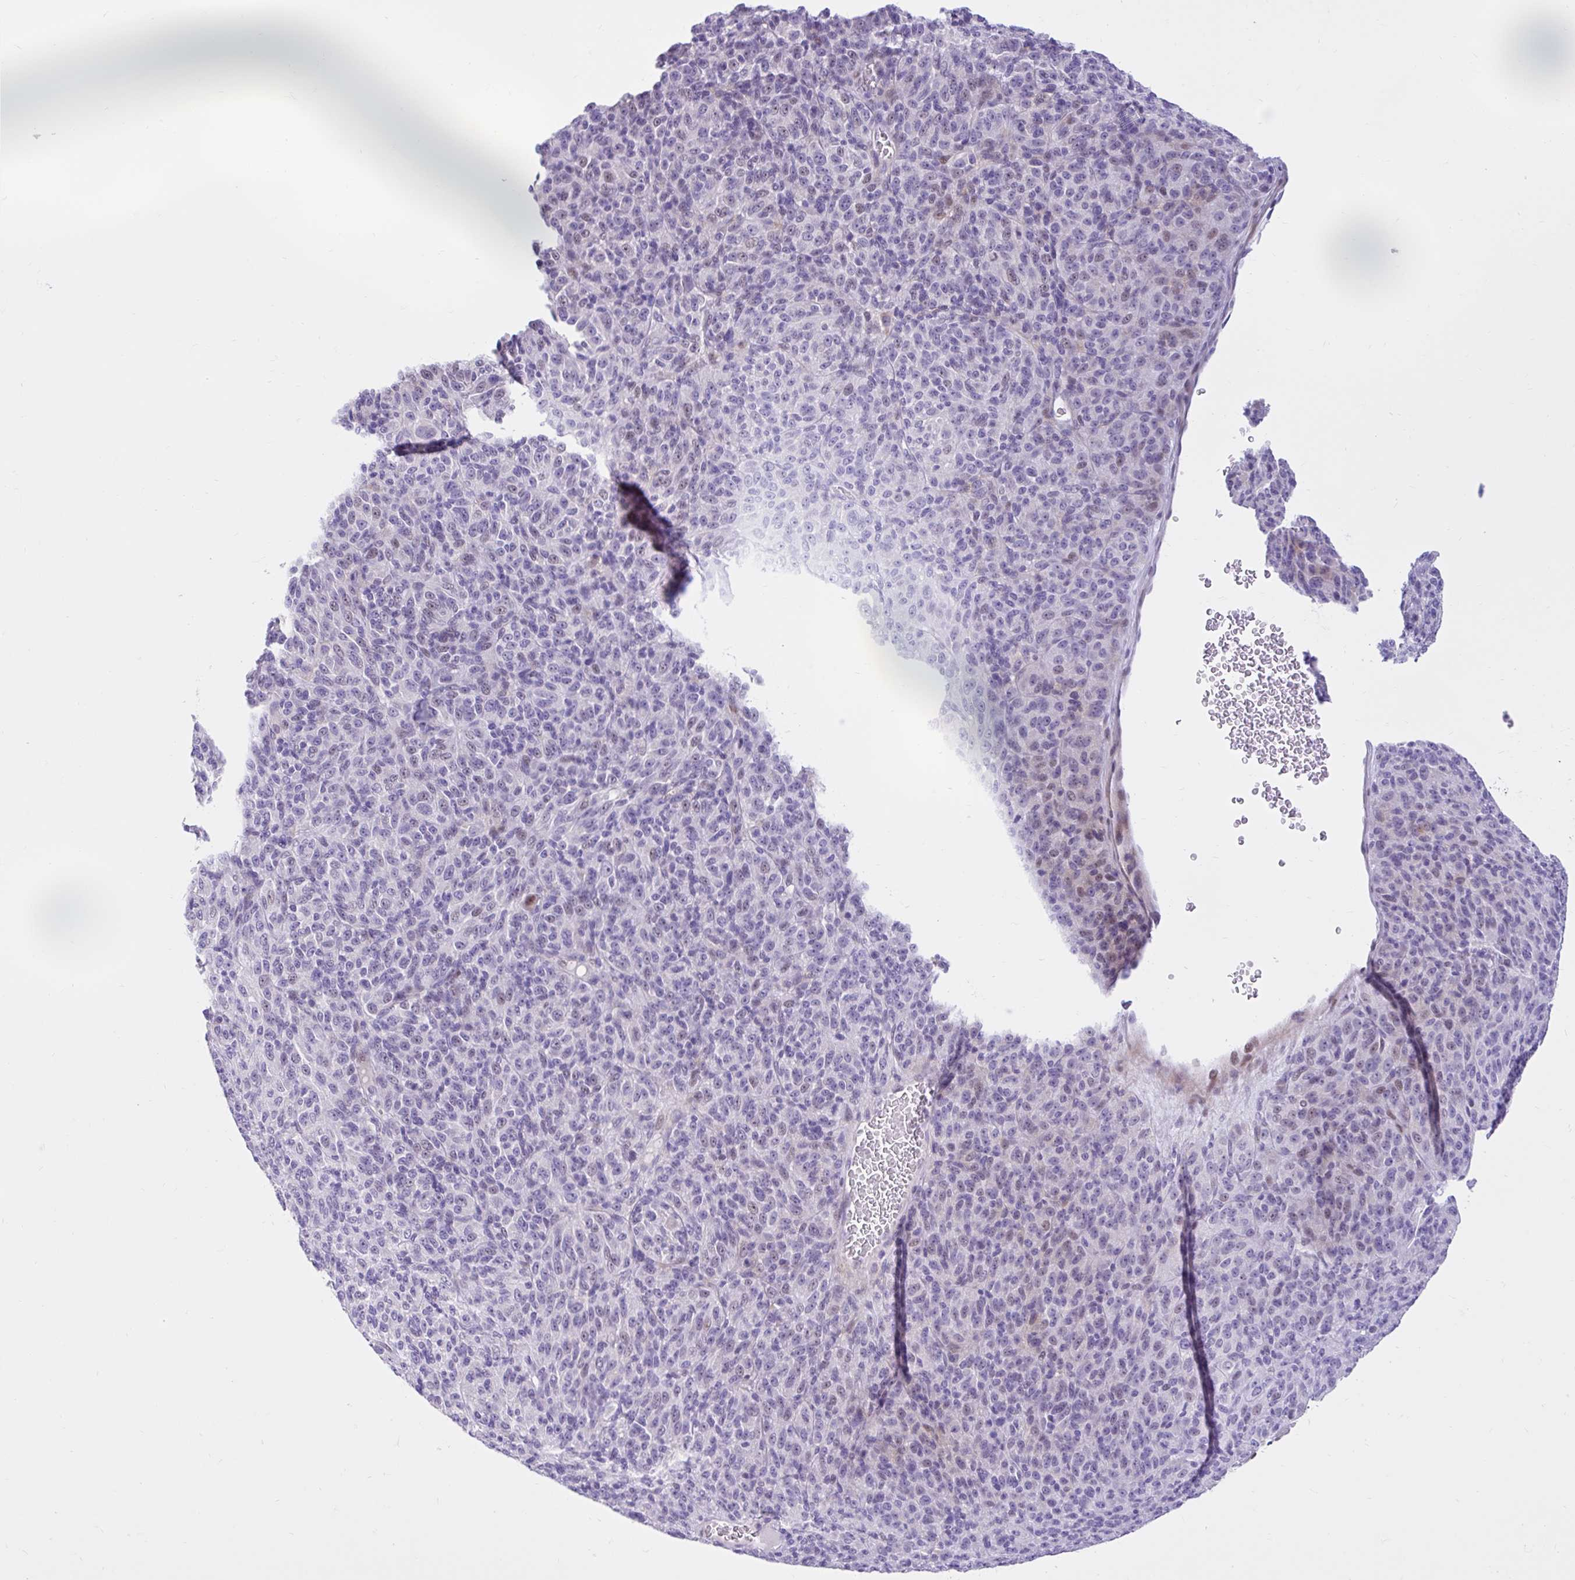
{"staining": {"intensity": "negative", "quantity": "none", "location": "none"}, "tissue": "melanoma", "cell_type": "Tumor cells", "image_type": "cancer", "snomed": [{"axis": "morphology", "description": "Malignant melanoma, Metastatic site"}, {"axis": "topography", "description": "Brain"}], "caption": "This is an immunohistochemistry micrograph of malignant melanoma (metastatic site). There is no expression in tumor cells.", "gene": "NHLH2", "patient": {"sex": "female", "age": 56}}